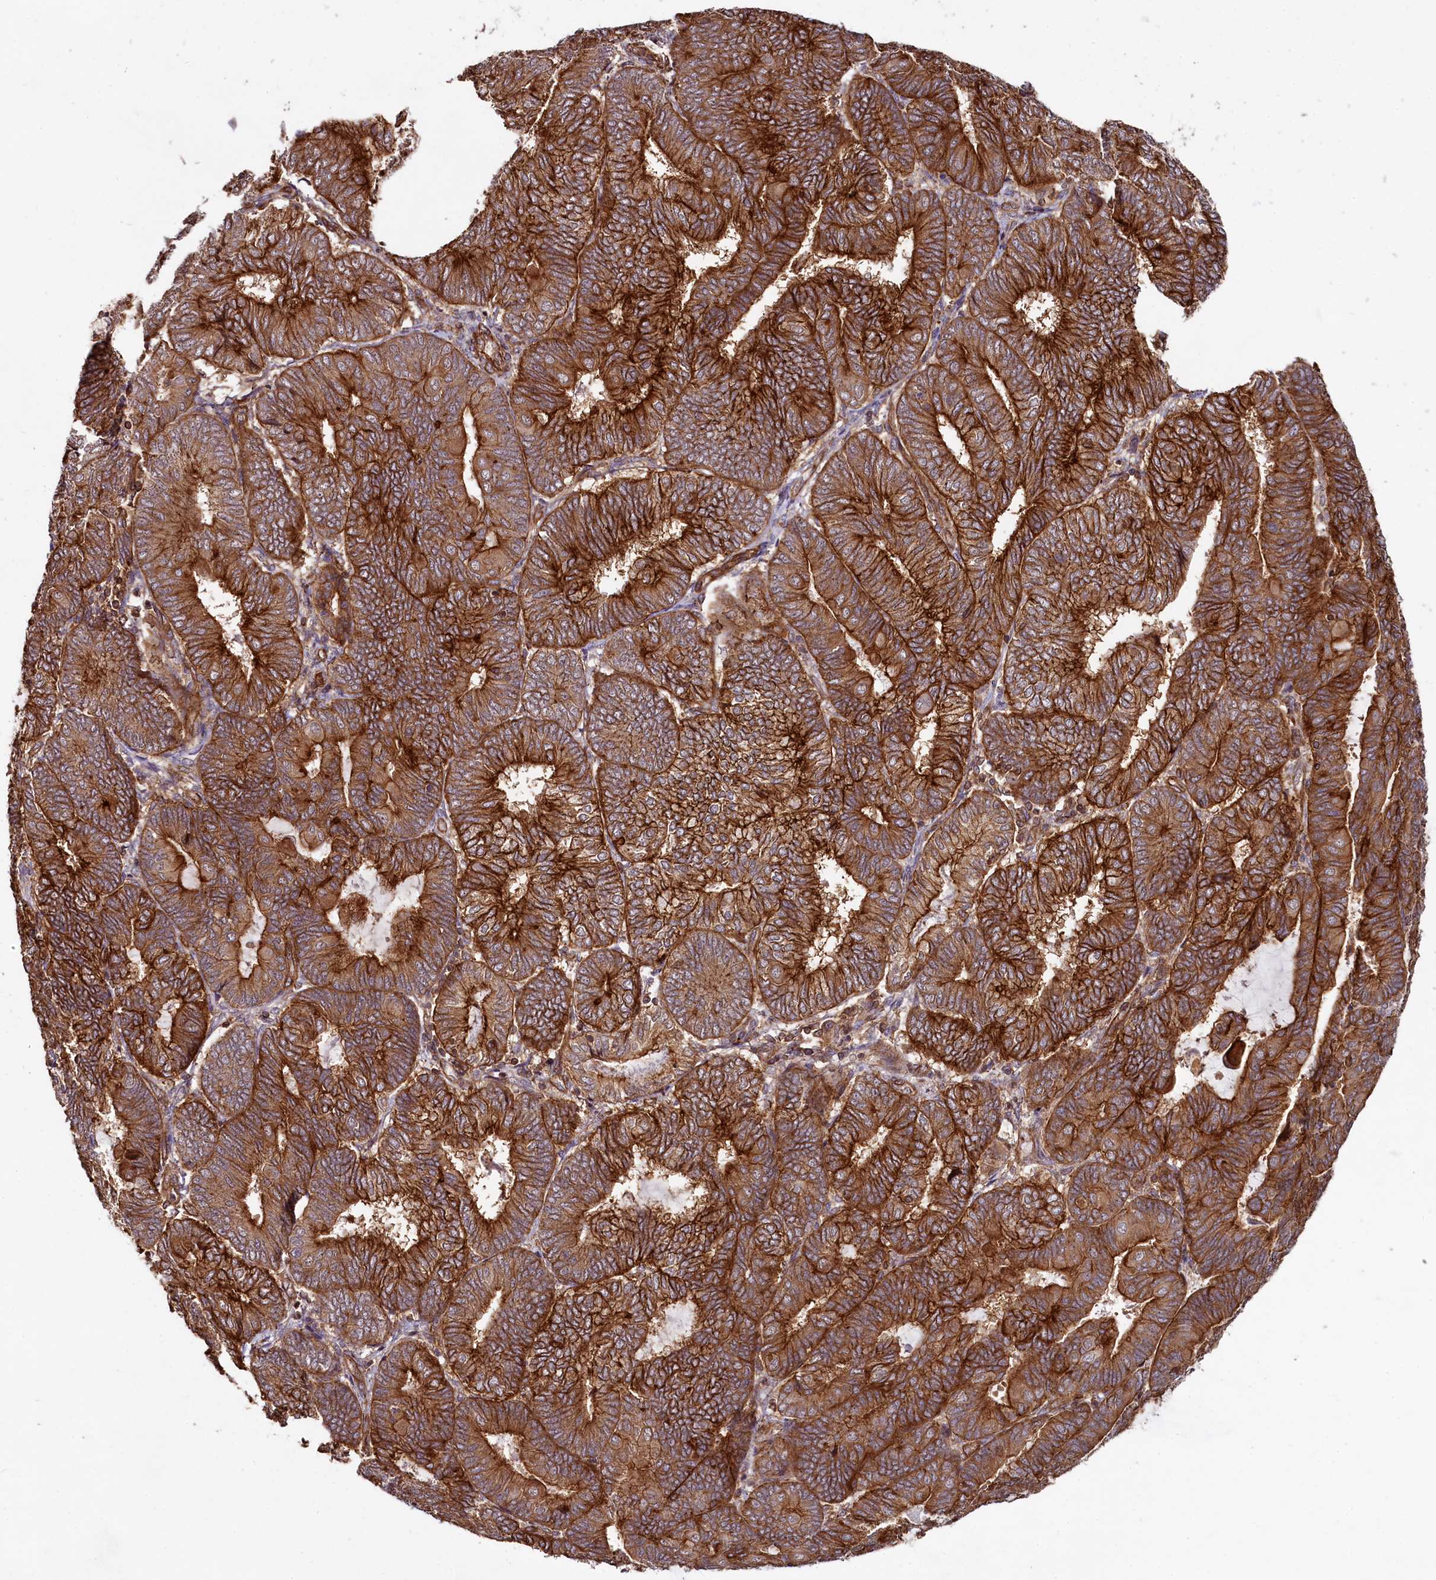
{"staining": {"intensity": "strong", "quantity": ">75%", "location": "cytoplasmic/membranous"}, "tissue": "endometrial cancer", "cell_type": "Tumor cells", "image_type": "cancer", "snomed": [{"axis": "morphology", "description": "Adenocarcinoma, NOS"}, {"axis": "topography", "description": "Endometrium"}], "caption": "There is high levels of strong cytoplasmic/membranous positivity in tumor cells of endometrial adenocarcinoma, as demonstrated by immunohistochemical staining (brown color).", "gene": "SVIP", "patient": {"sex": "female", "age": 81}}